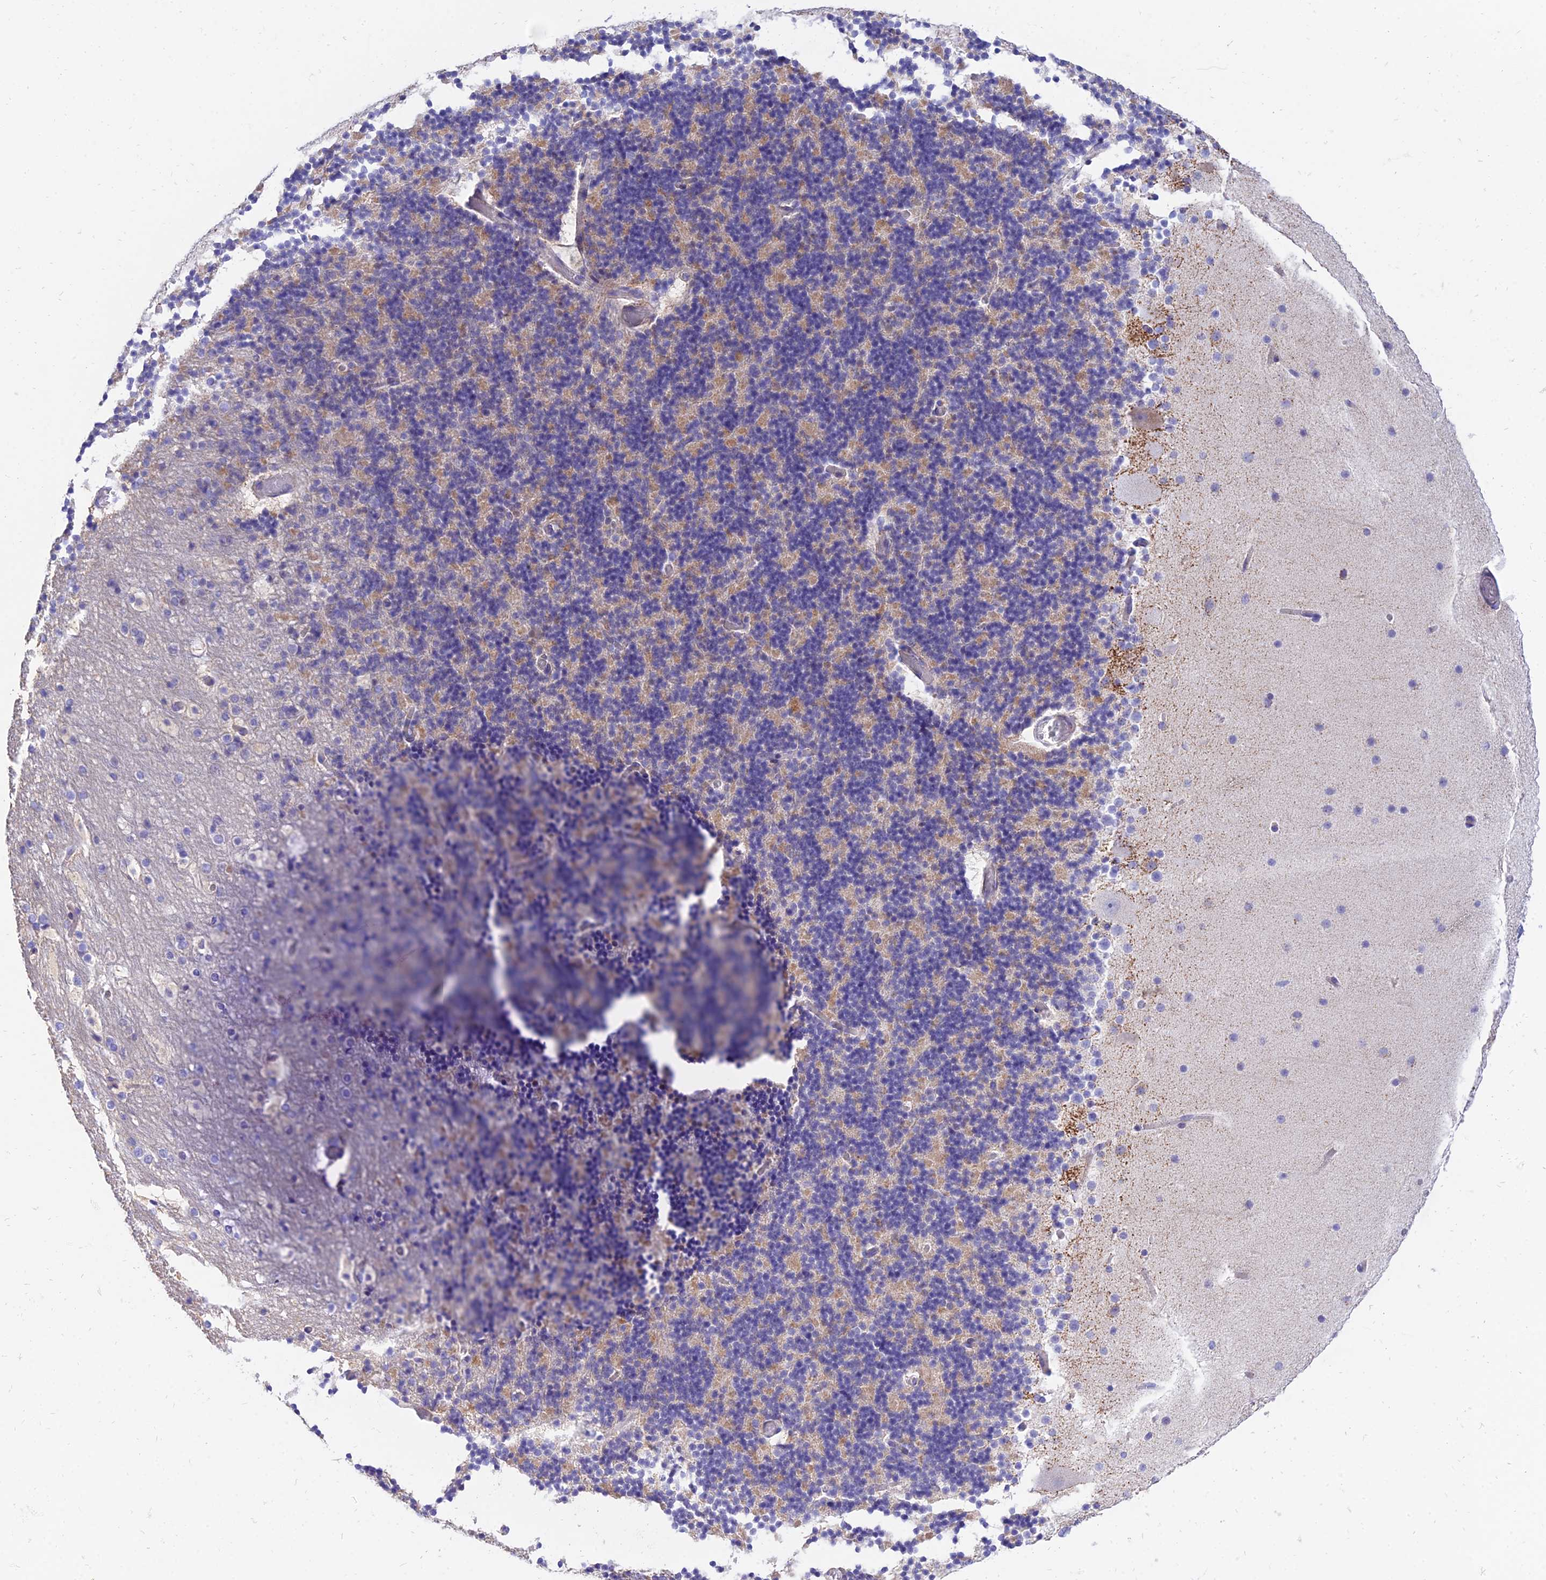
{"staining": {"intensity": "negative", "quantity": "none", "location": "none"}, "tissue": "cerebellum", "cell_type": "Cells in granular layer", "image_type": "normal", "snomed": [{"axis": "morphology", "description": "Normal tissue, NOS"}, {"axis": "topography", "description": "Cerebellum"}], "caption": "Cells in granular layer show no significant protein positivity in benign cerebellum. (IHC, brightfield microscopy, high magnification).", "gene": "PKN3", "patient": {"sex": "male", "age": 57}}